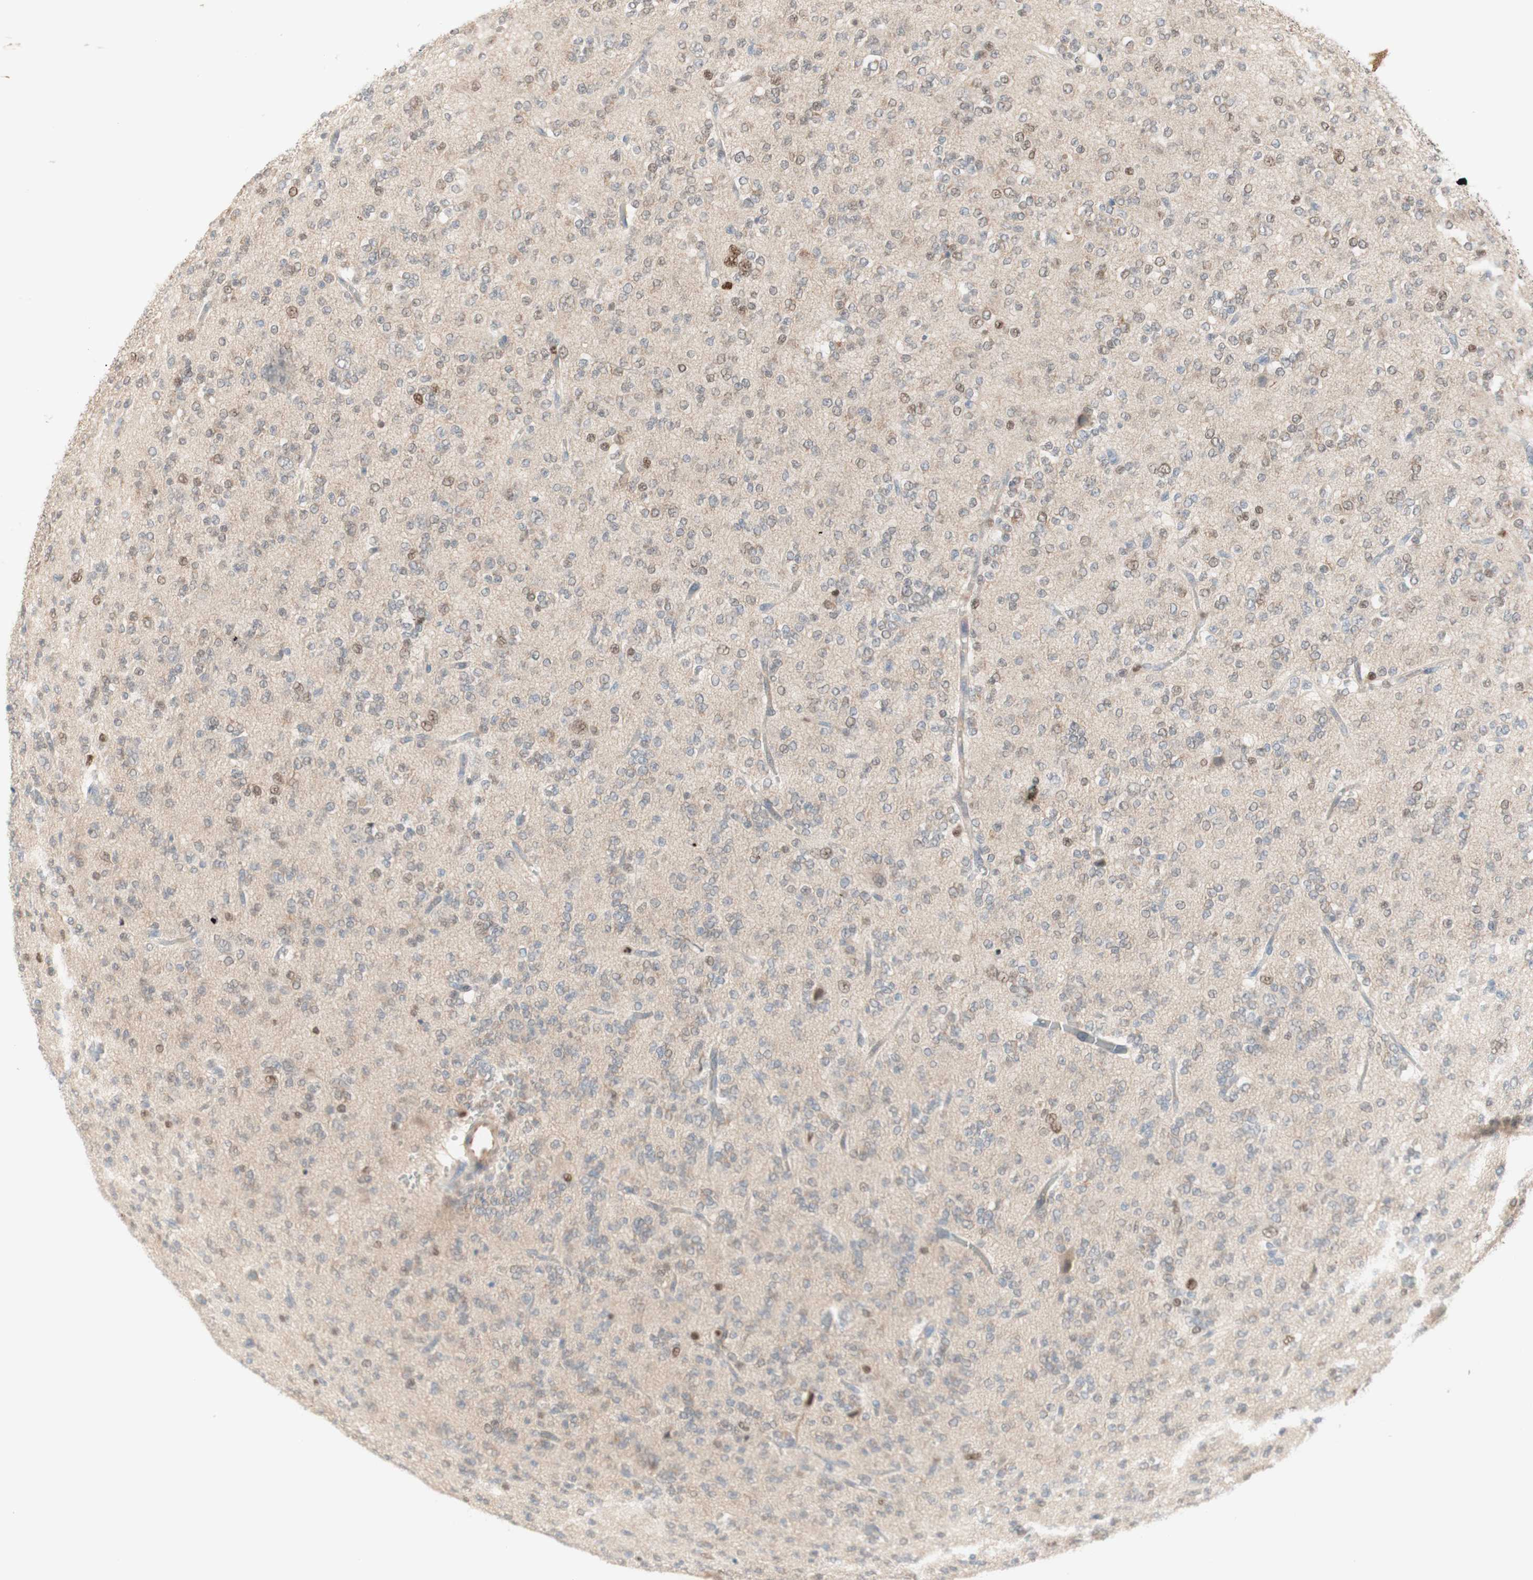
{"staining": {"intensity": "weak", "quantity": "25%-75%", "location": "nuclear"}, "tissue": "glioma", "cell_type": "Tumor cells", "image_type": "cancer", "snomed": [{"axis": "morphology", "description": "Glioma, malignant, Low grade"}, {"axis": "topography", "description": "Brain"}], "caption": "An IHC histopathology image of tumor tissue is shown. Protein staining in brown labels weak nuclear positivity in malignant glioma (low-grade) within tumor cells.", "gene": "RFNG", "patient": {"sex": "male", "age": 38}}